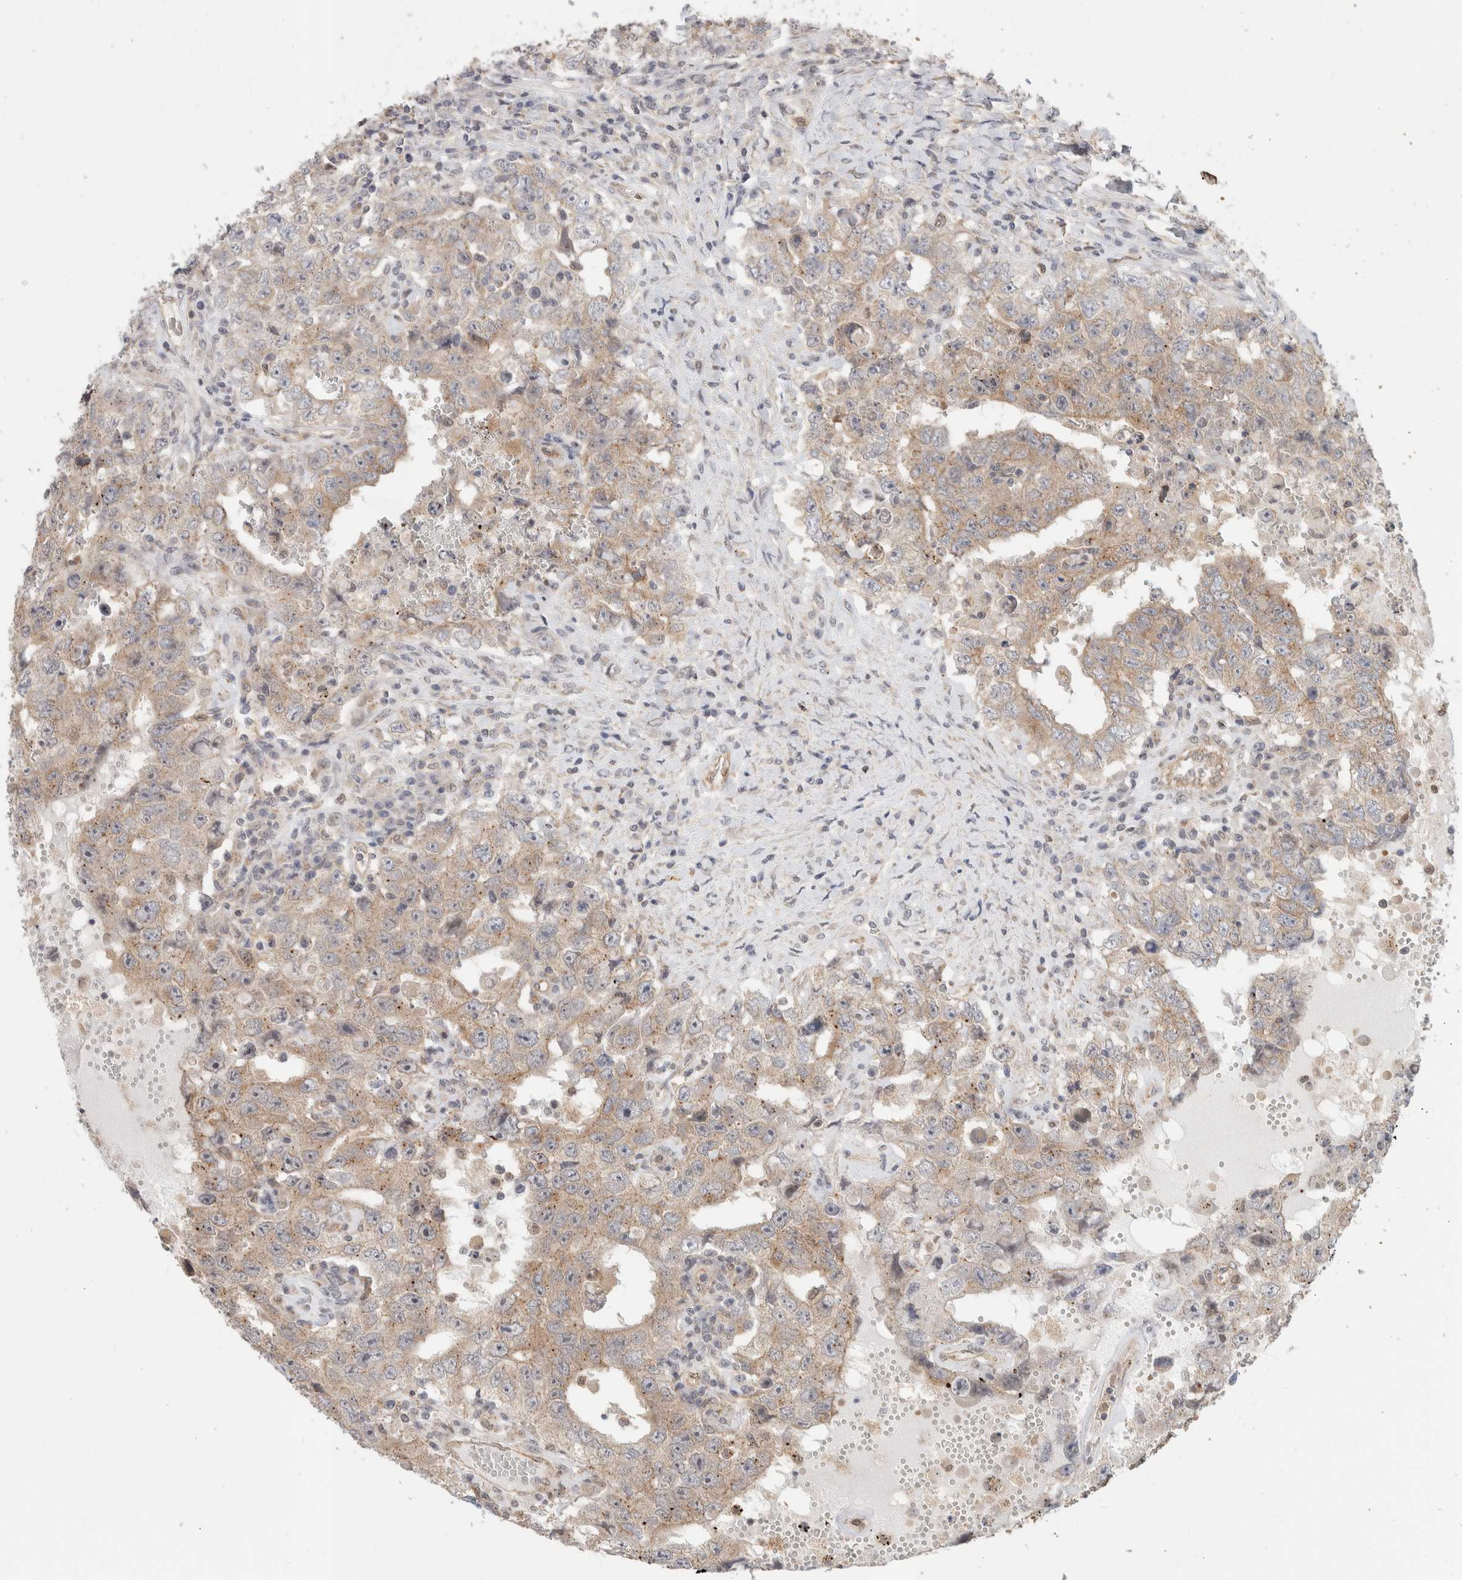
{"staining": {"intensity": "weak", "quantity": "25%-75%", "location": "cytoplasmic/membranous"}, "tissue": "testis cancer", "cell_type": "Tumor cells", "image_type": "cancer", "snomed": [{"axis": "morphology", "description": "Carcinoma, Embryonal, NOS"}, {"axis": "topography", "description": "Testis"}], "caption": "Protein analysis of testis cancer (embryonal carcinoma) tissue reveals weak cytoplasmic/membranous positivity in approximately 25%-75% of tumor cells.", "gene": "OTUD6B", "patient": {"sex": "male", "age": 26}}